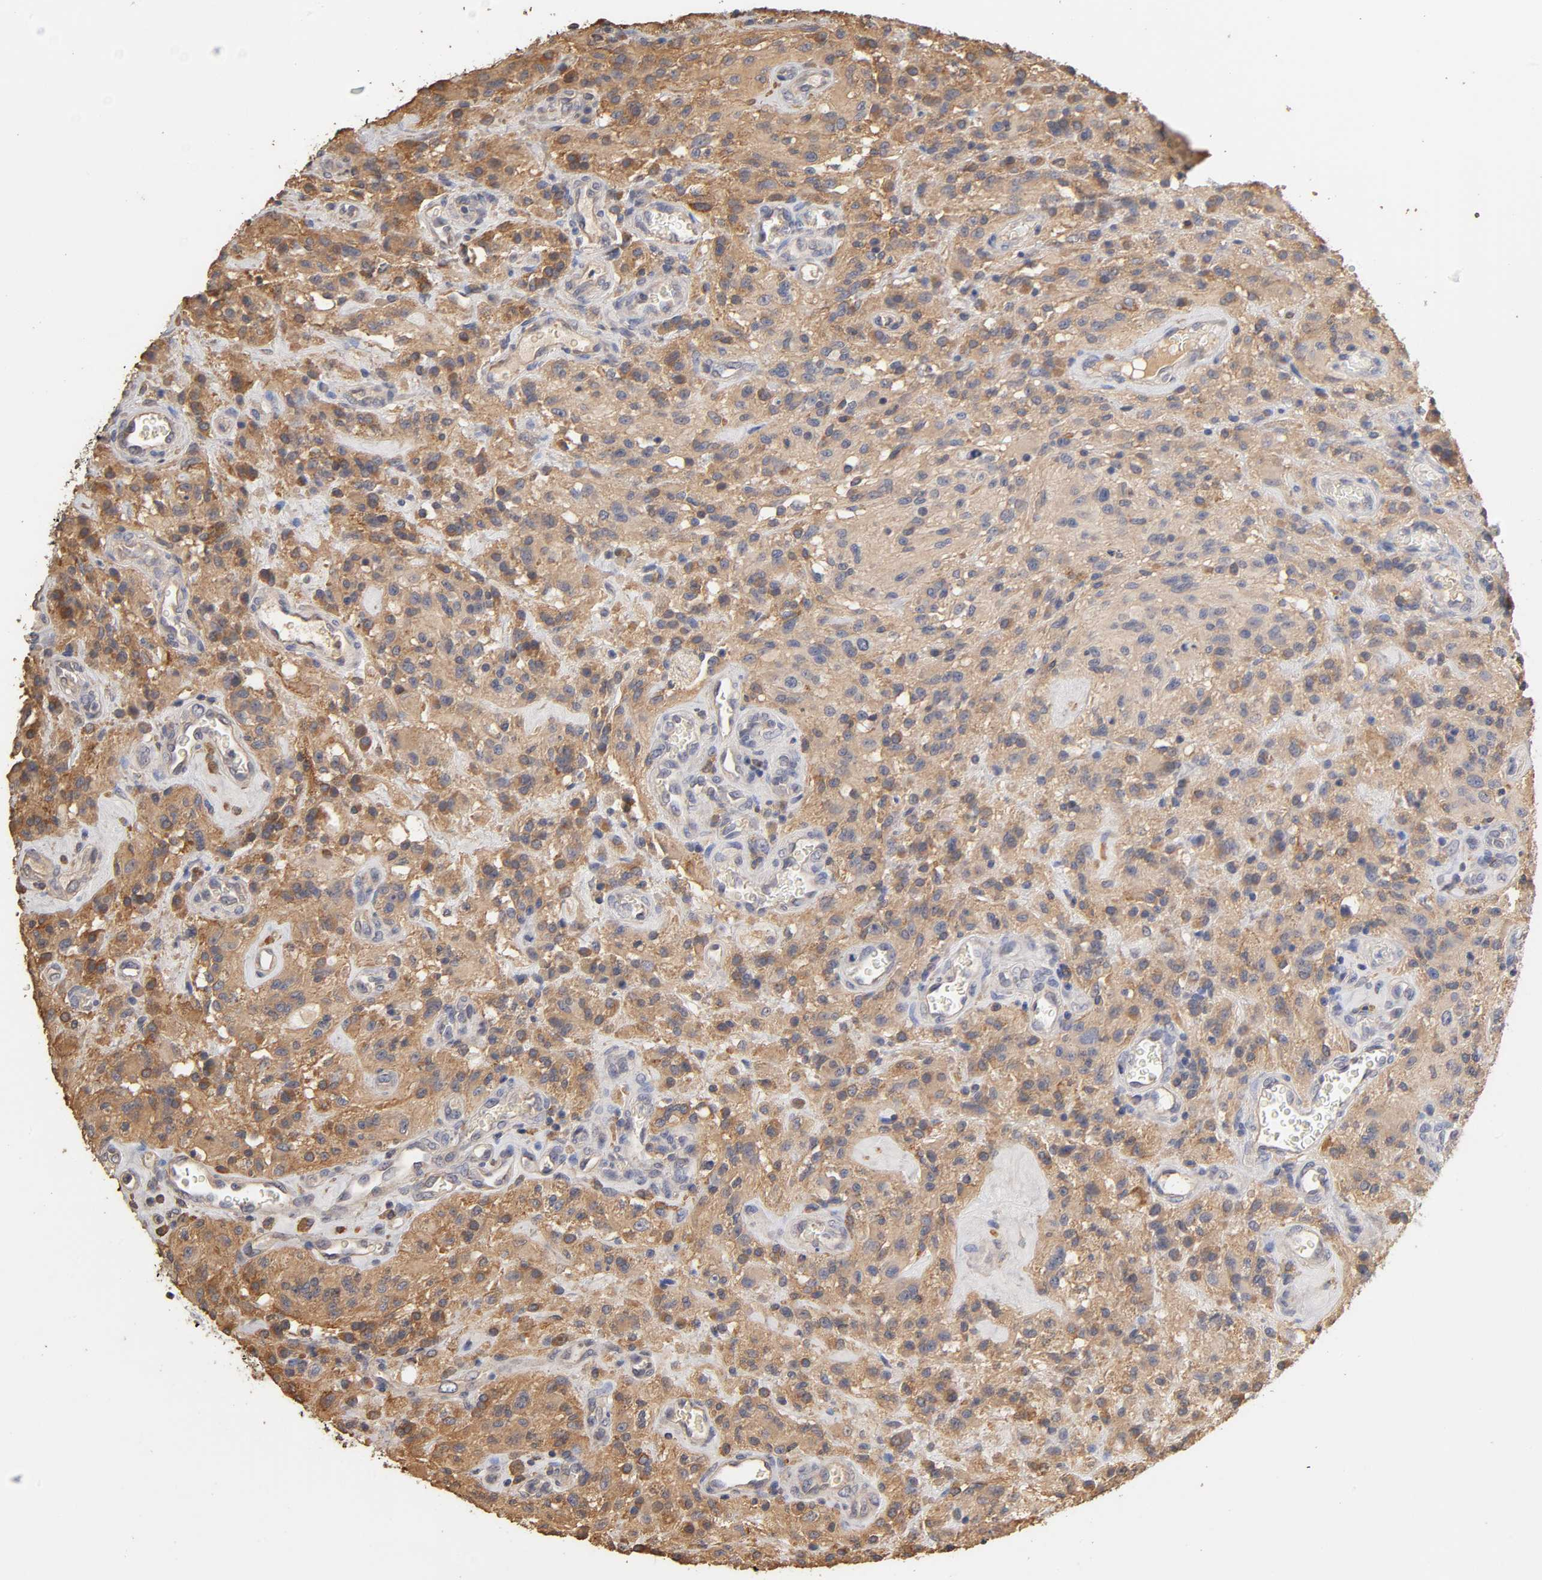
{"staining": {"intensity": "moderate", "quantity": ">75%", "location": "cytoplasmic/membranous"}, "tissue": "glioma", "cell_type": "Tumor cells", "image_type": "cancer", "snomed": [{"axis": "morphology", "description": "Normal tissue, NOS"}, {"axis": "morphology", "description": "Glioma, malignant, High grade"}, {"axis": "topography", "description": "Cerebral cortex"}], "caption": "Immunohistochemistry micrograph of neoplastic tissue: human glioma stained using immunohistochemistry exhibits medium levels of moderate protein expression localized specifically in the cytoplasmic/membranous of tumor cells, appearing as a cytoplasmic/membranous brown color.", "gene": "VSIG4", "patient": {"sex": "male", "age": 56}}